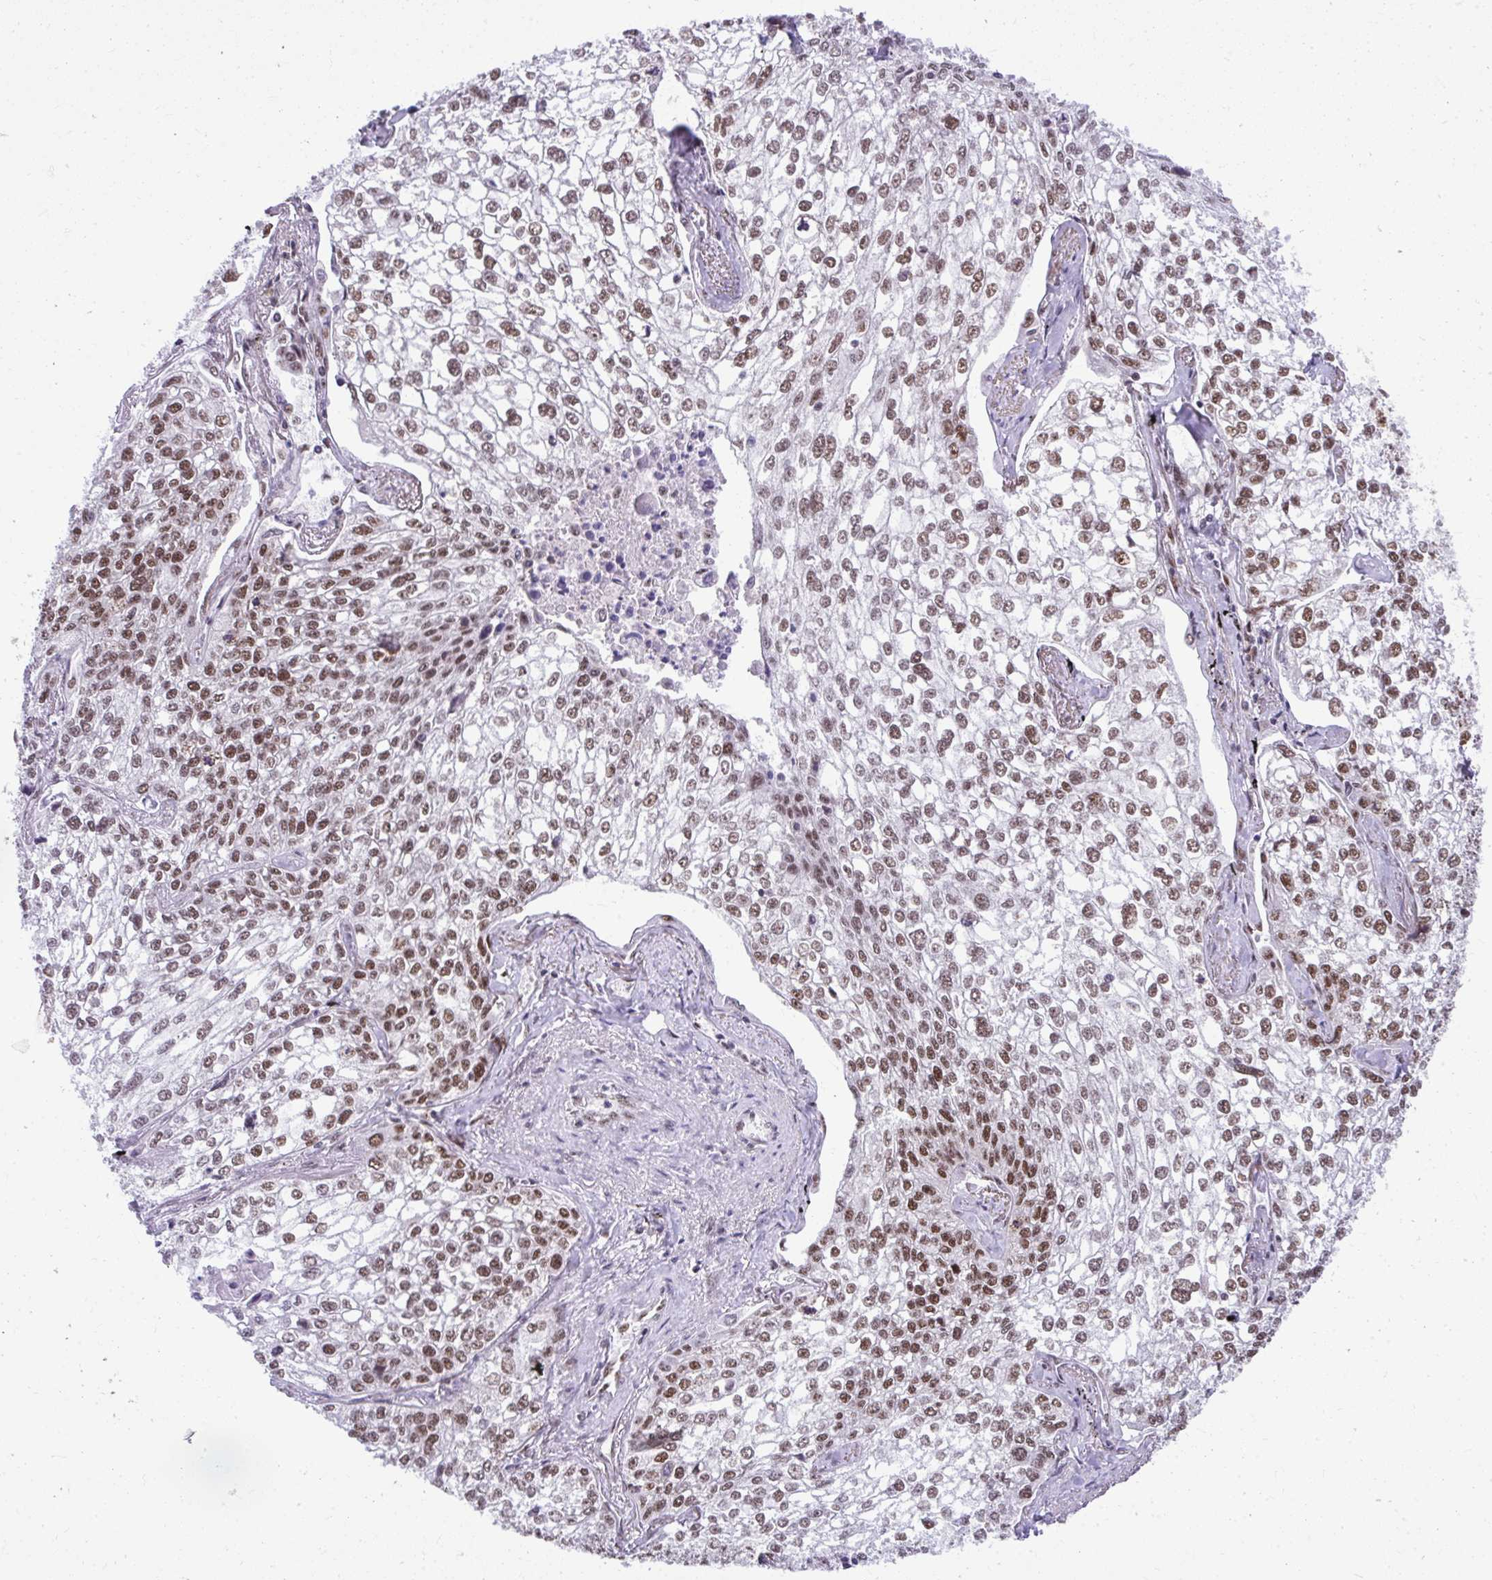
{"staining": {"intensity": "moderate", "quantity": ">75%", "location": "nuclear"}, "tissue": "lung cancer", "cell_type": "Tumor cells", "image_type": "cancer", "snomed": [{"axis": "morphology", "description": "Squamous cell carcinoma, NOS"}, {"axis": "topography", "description": "Lung"}], "caption": "Moderate nuclear staining for a protein is appreciated in about >75% of tumor cells of lung cancer using IHC.", "gene": "PRPF19", "patient": {"sex": "male", "age": 74}}